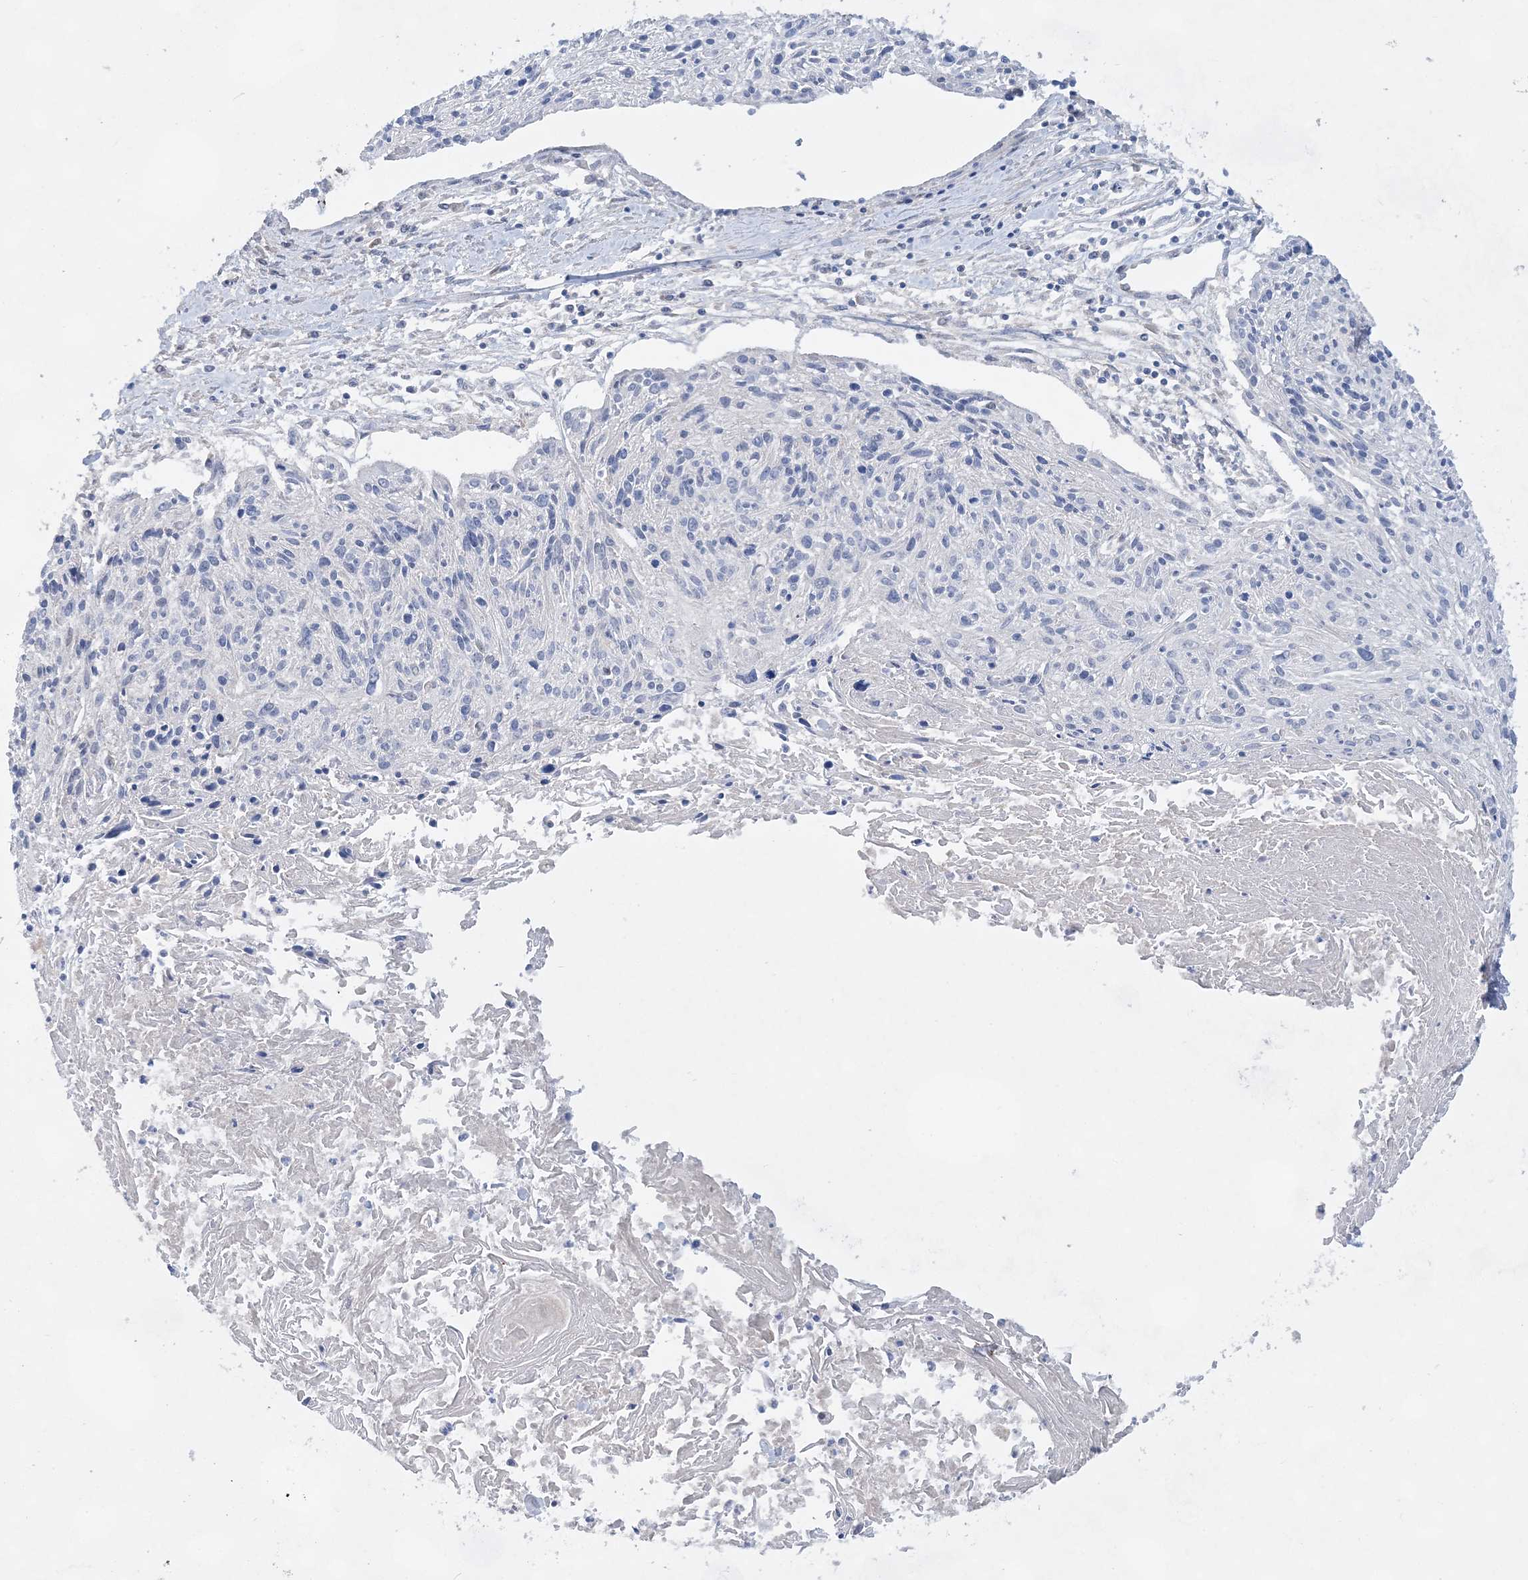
{"staining": {"intensity": "negative", "quantity": "none", "location": "none"}, "tissue": "cervical cancer", "cell_type": "Tumor cells", "image_type": "cancer", "snomed": [{"axis": "morphology", "description": "Squamous cell carcinoma, NOS"}, {"axis": "topography", "description": "Cervix"}], "caption": "Human cervical cancer stained for a protein using immunohistochemistry (IHC) shows no expression in tumor cells.", "gene": "TRAPPC13", "patient": {"sex": "female", "age": 51}}